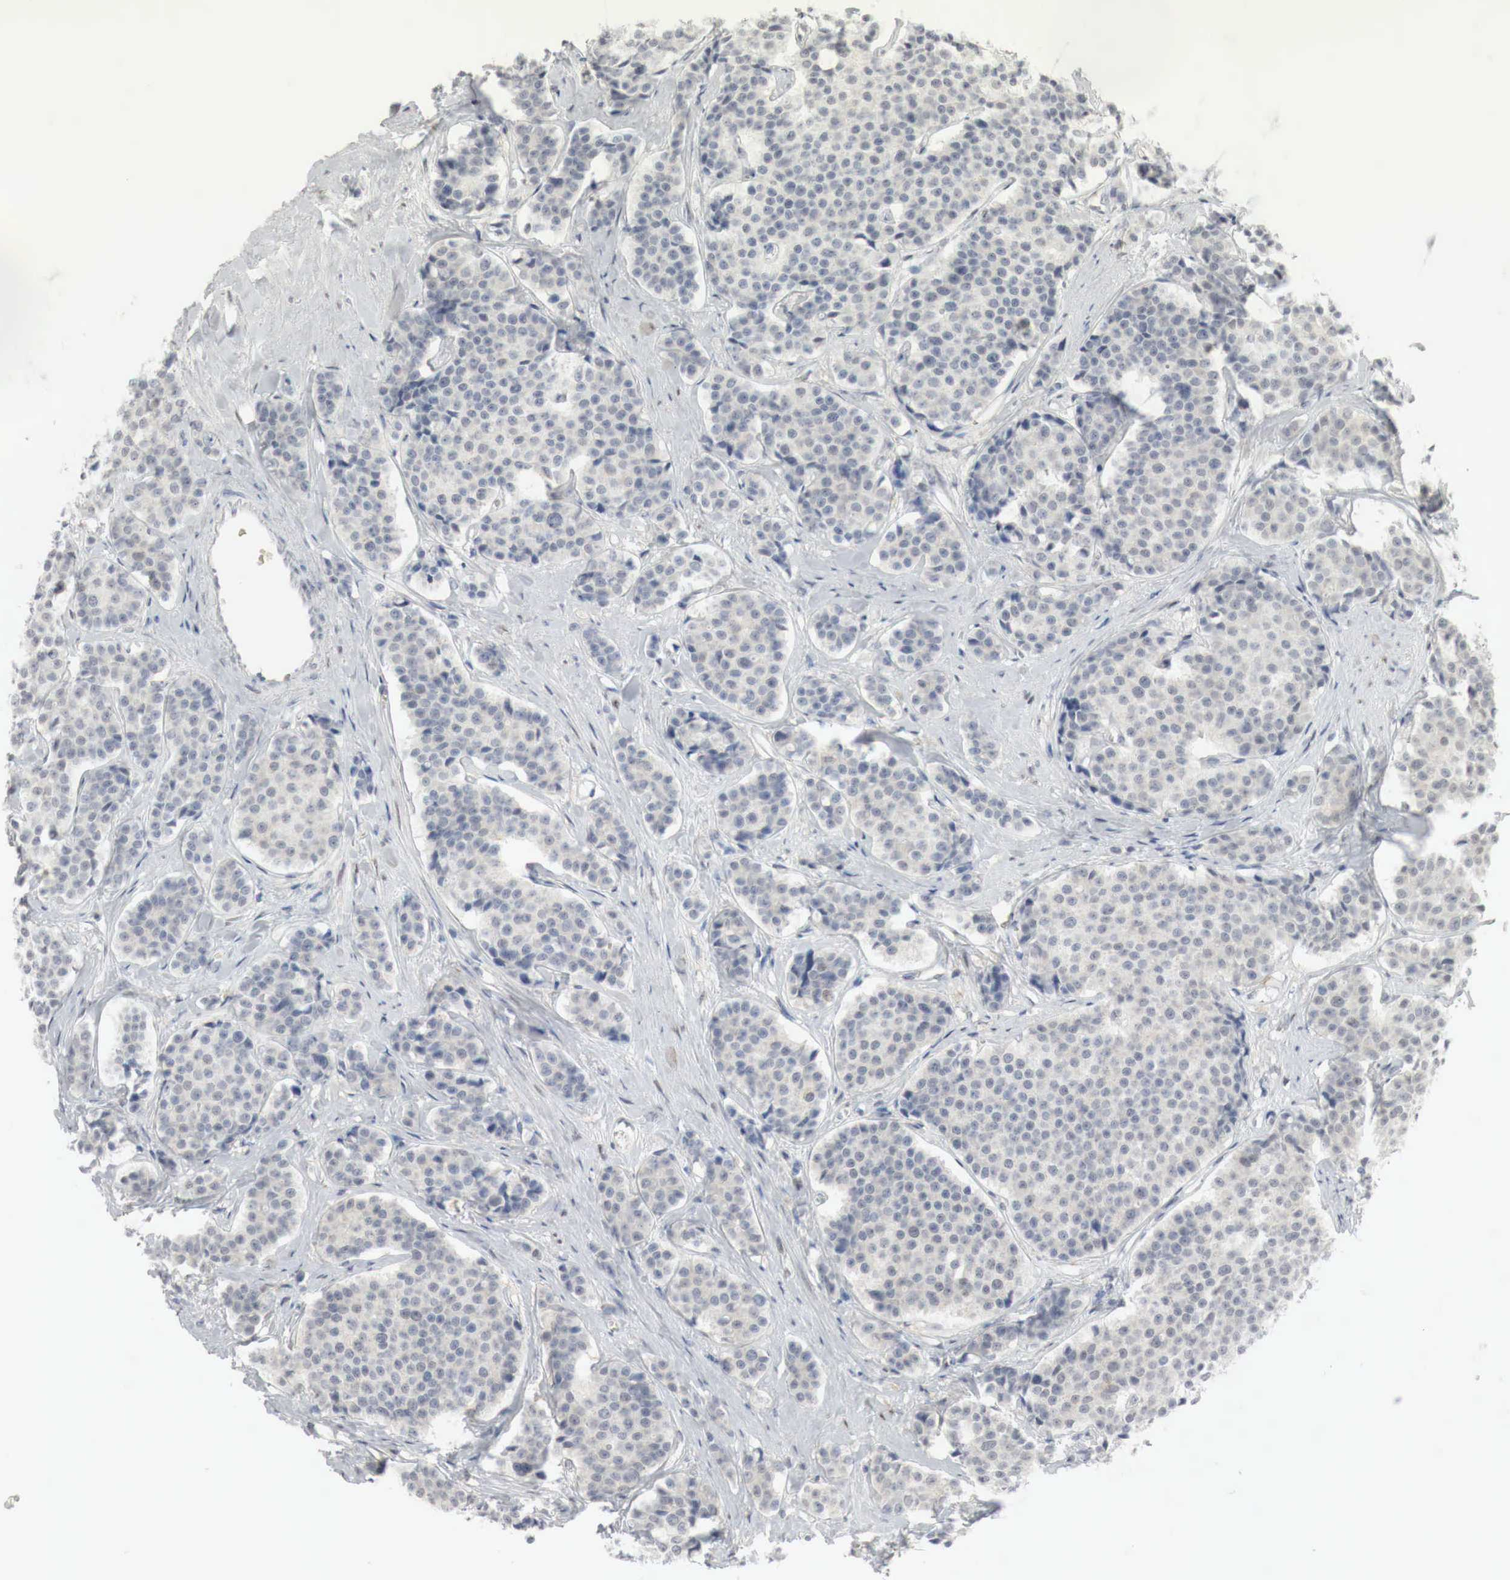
{"staining": {"intensity": "weak", "quantity": "<25%", "location": "cytoplasmic/membranous,nuclear"}, "tissue": "carcinoid", "cell_type": "Tumor cells", "image_type": "cancer", "snomed": [{"axis": "morphology", "description": "Carcinoid, malignant, NOS"}, {"axis": "topography", "description": "Small intestine"}], "caption": "A photomicrograph of human carcinoid is negative for staining in tumor cells. (DAB (3,3'-diaminobenzidine) IHC with hematoxylin counter stain).", "gene": "MYC", "patient": {"sex": "male", "age": 60}}